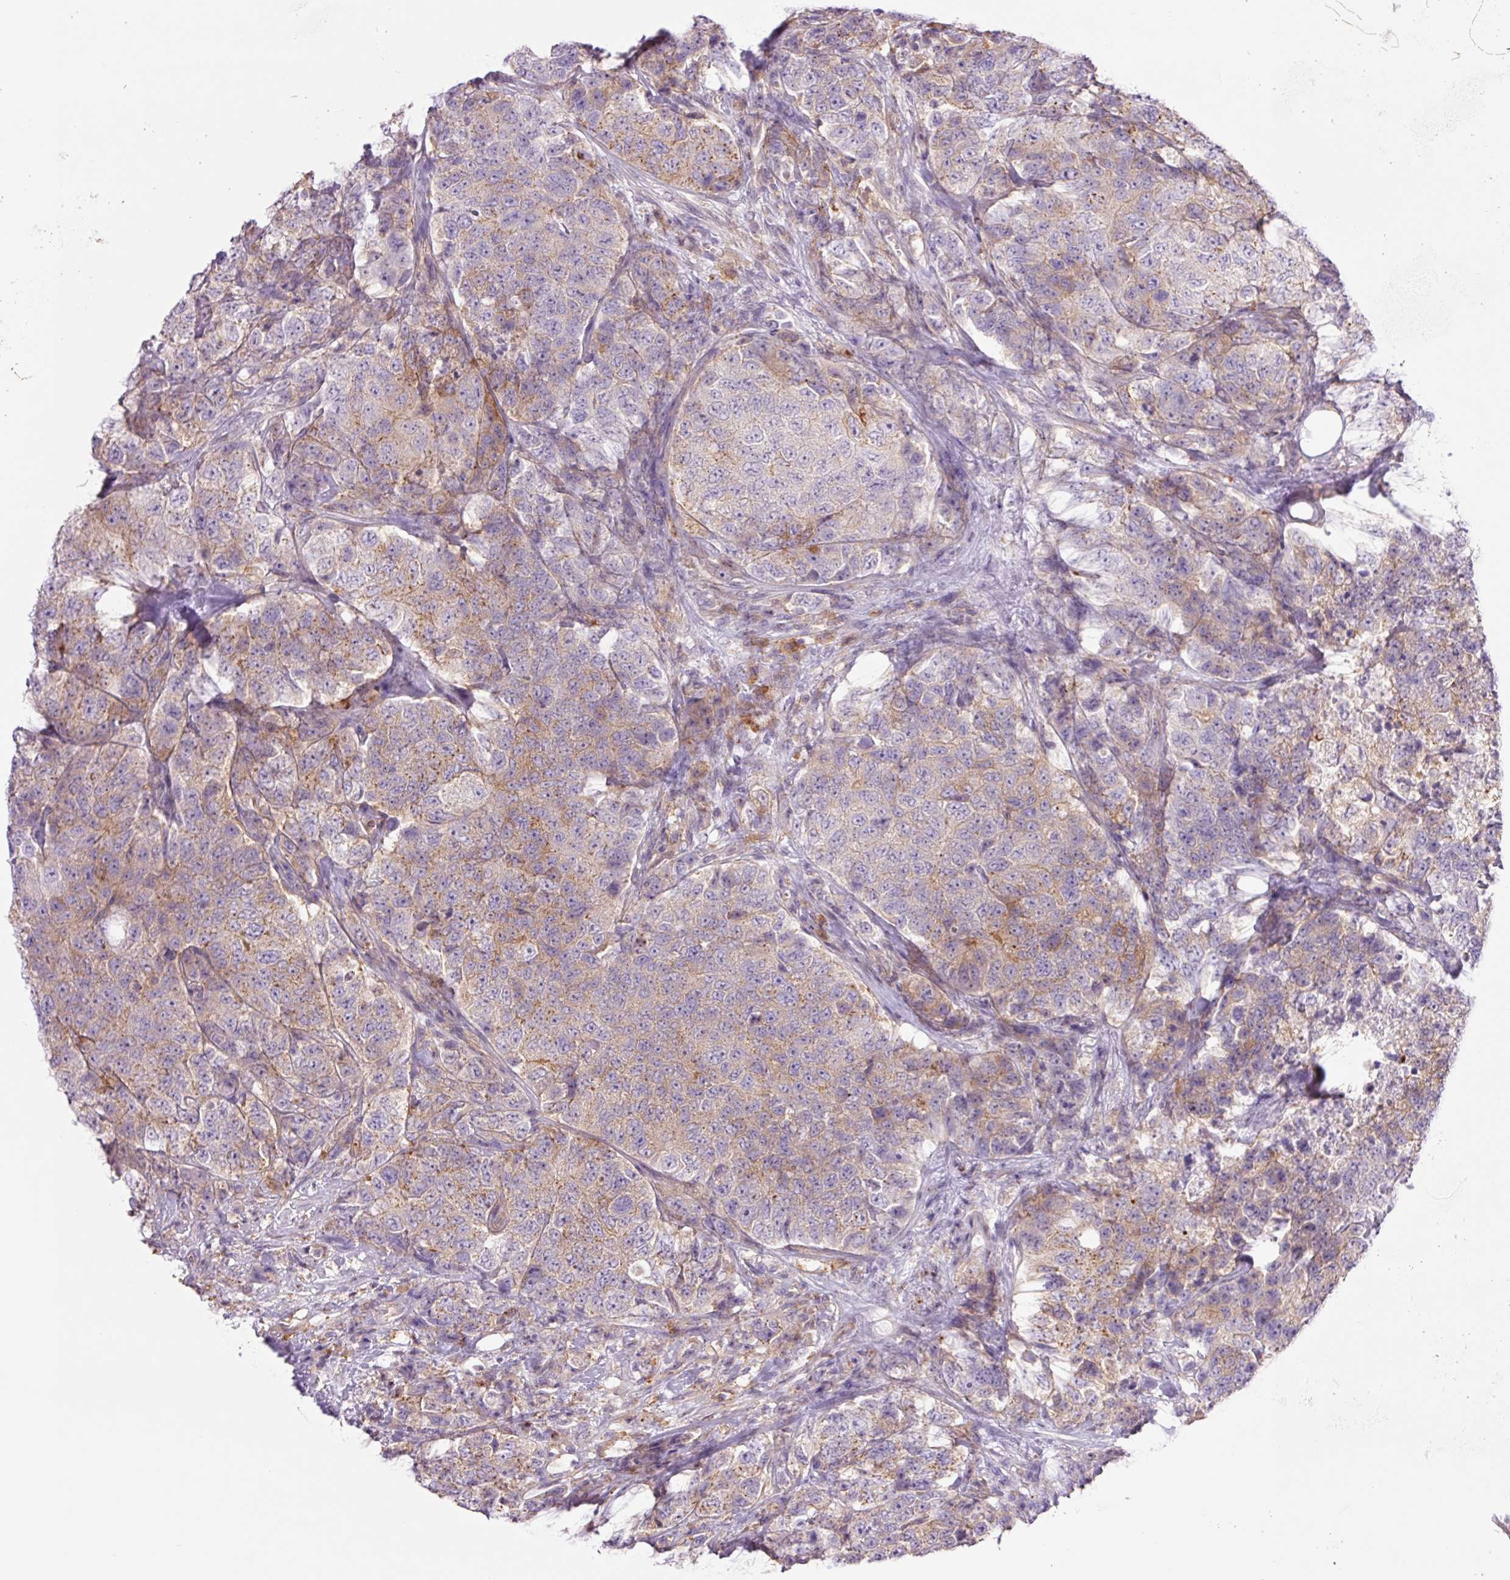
{"staining": {"intensity": "weak", "quantity": "25%-75%", "location": "cytoplasmic/membranous"}, "tissue": "urothelial cancer", "cell_type": "Tumor cells", "image_type": "cancer", "snomed": [{"axis": "morphology", "description": "Urothelial carcinoma, High grade"}, {"axis": "topography", "description": "Urinary bladder"}], "caption": "Immunohistochemistry (IHC) of urothelial cancer displays low levels of weak cytoplasmic/membranous expression in about 25%-75% of tumor cells. (DAB (3,3'-diaminobenzidine) IHC, brown staining for protein, blue staining for nuclei).", "gene": "SH2D6", "patient": {"sex": "female", "age": 78}}